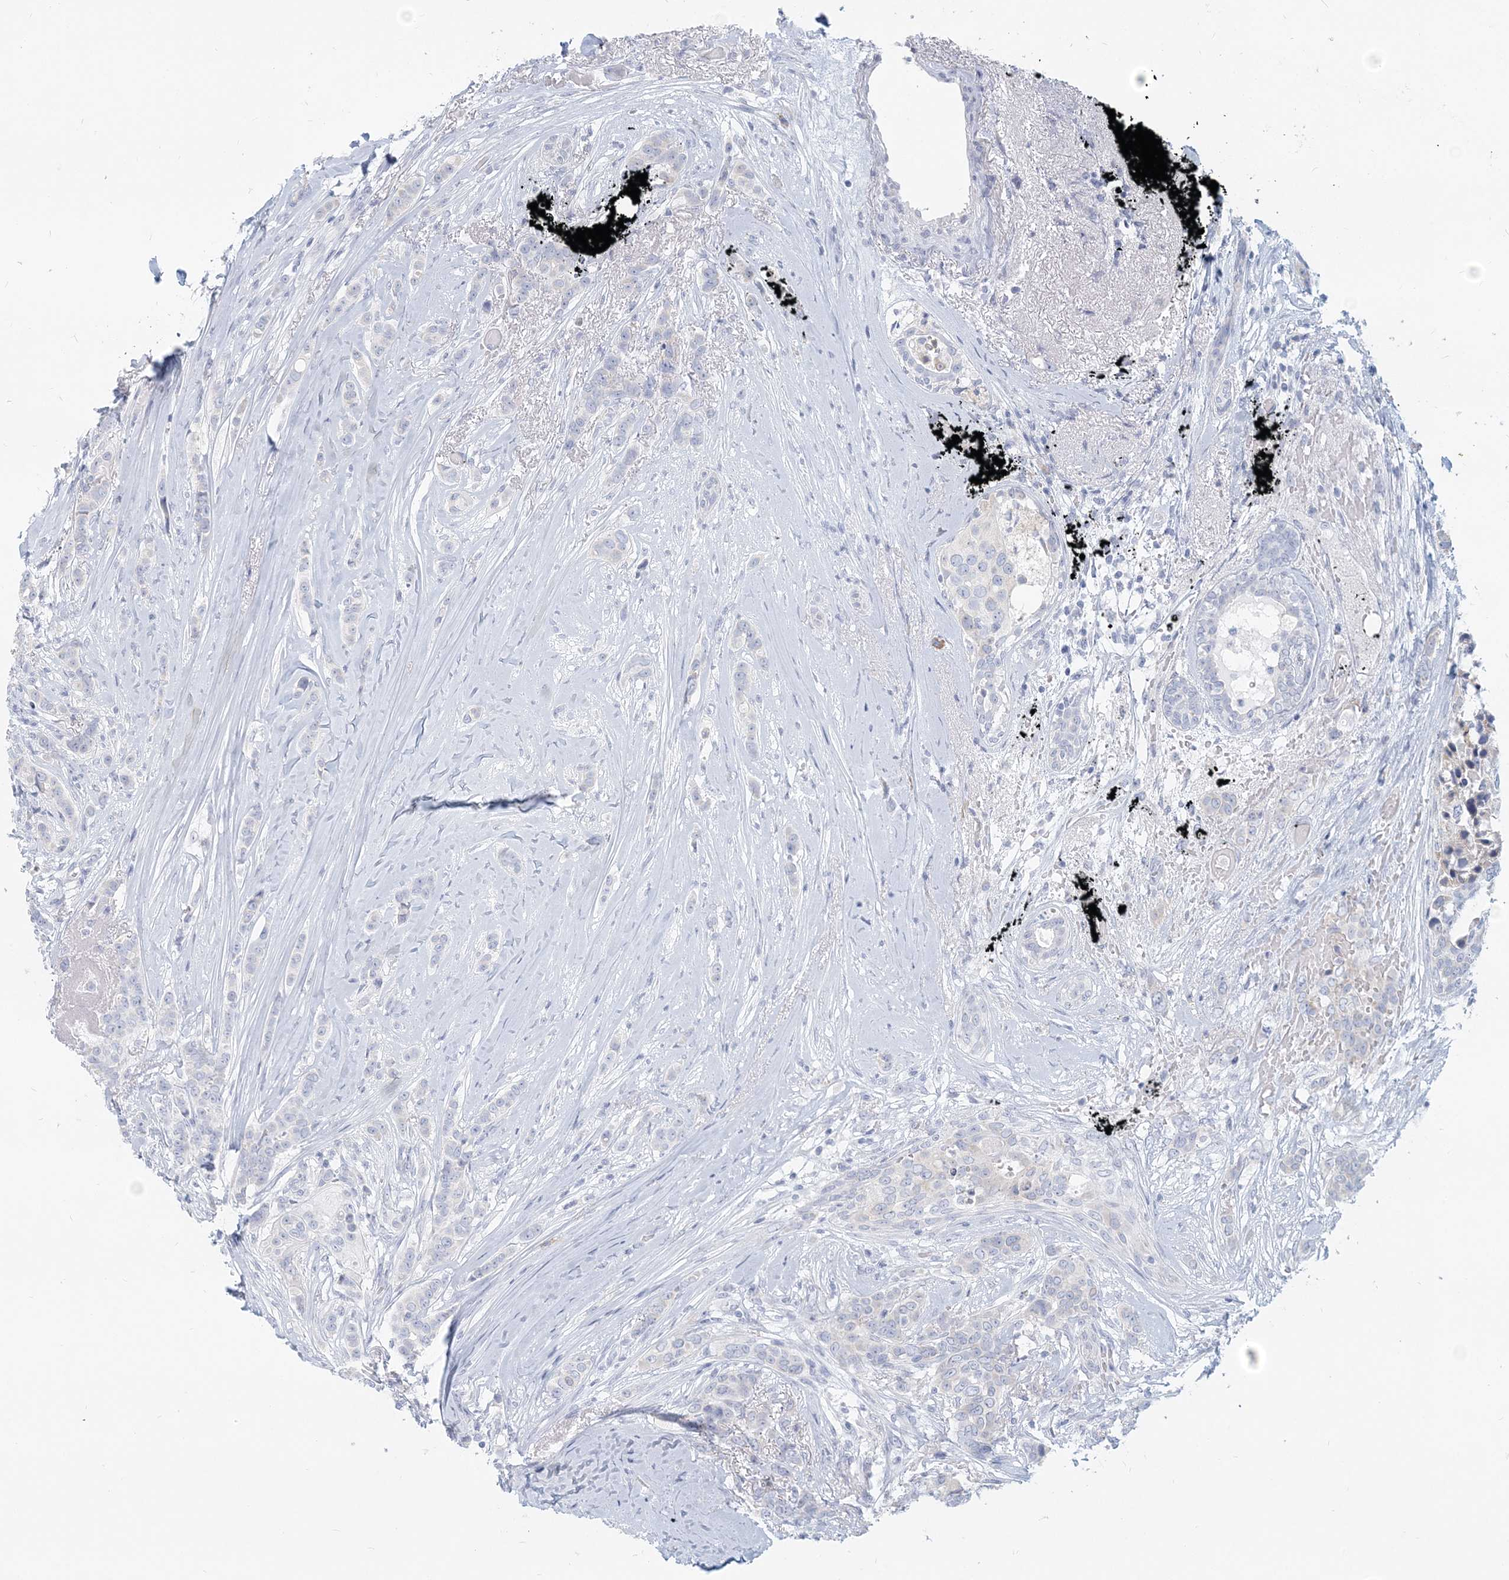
{"staining": {"intensity": "negative", "quantity": "none", "location": "none"}, "tissue": "breast cancer", "cell_type": "Tumor cells", "image_type": "cancer", "snomed": [{"axis": "morphology", "description": "Lobular carcinoma"}, {"axis": "topography", "description": "Breast"}], "caption": "Immunohistochemistry (IHC) of lobular carcinoma (breast) exhibits no expression in tumor cells.", "gene": "CSN1S1", "patient": {"sex": "female", "age": 51}}